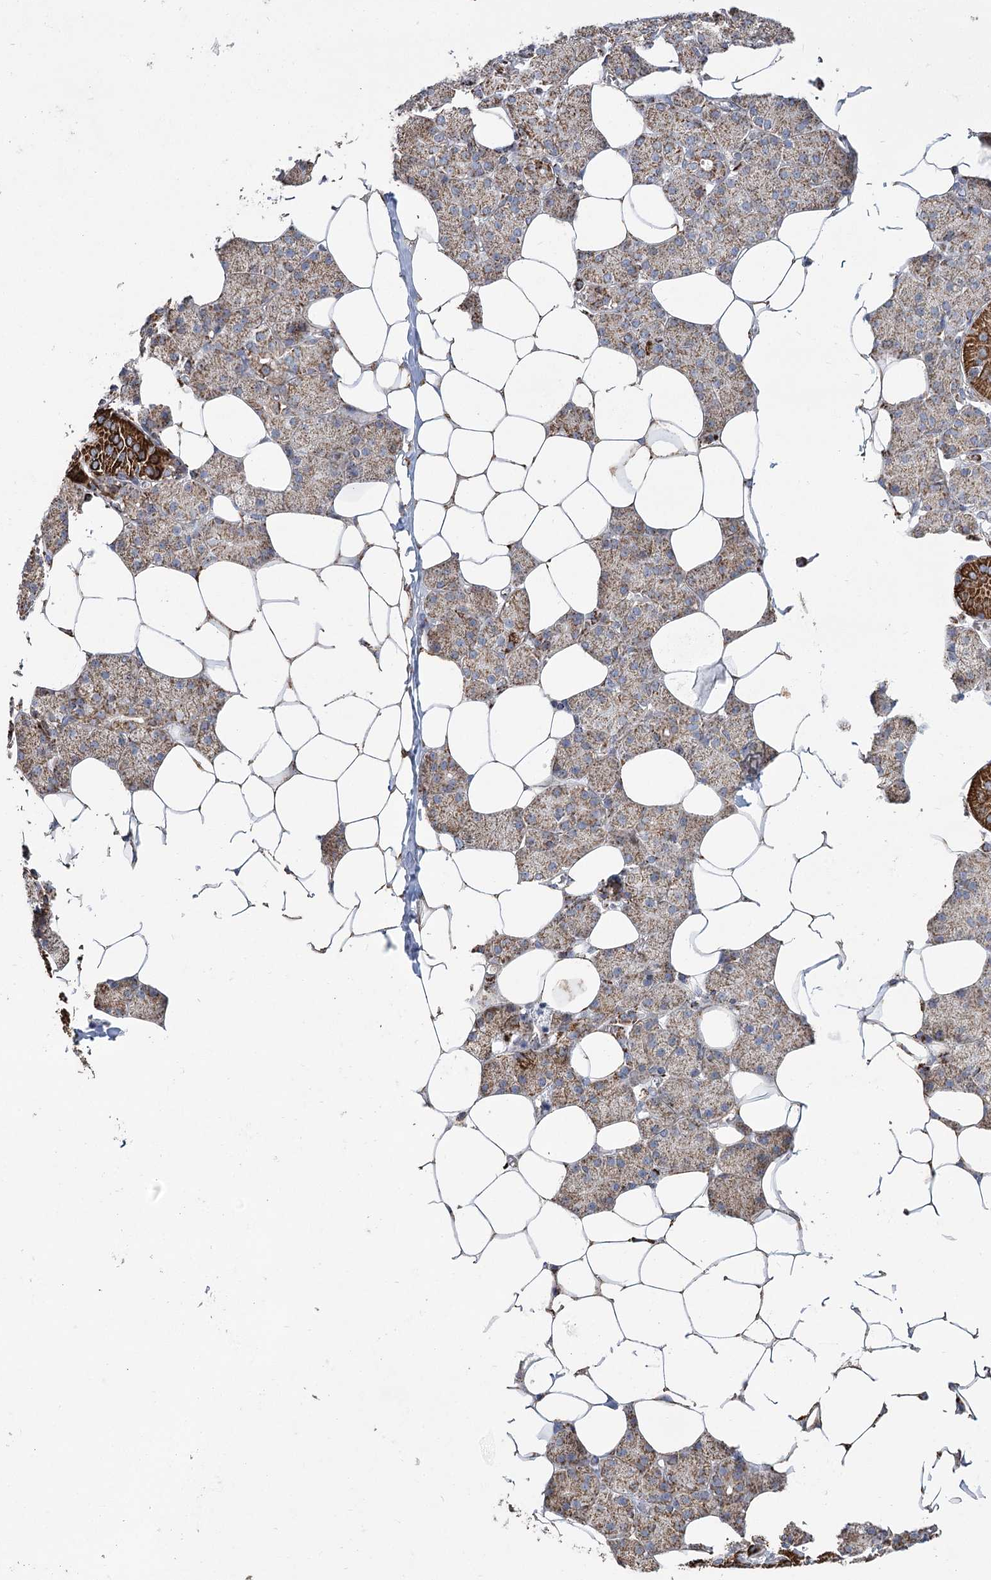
{"staining": {"intensity": "strong", "quantity": "25%-75%", "location": "cytoplasmic/membranous"}, "tissue": "salivary gland", "cell_type": "Glandular cells", "image_type": "normal", "snomed": [{"axis": "morphology", "description": "Normal tissue, NOS"}, {"axis": "topography", "description": "Salivary gland"}], "caption": "Strong cytoplasmic/membranous protein positivity is identified in approximately 25%-75% of glandular cells in salivary gland. Immunohistochemistry stains the protein in brown and the nuclei are stained blue.", "gene": "RANBP3L", "patient": {"sex": "female", "age": 33}}